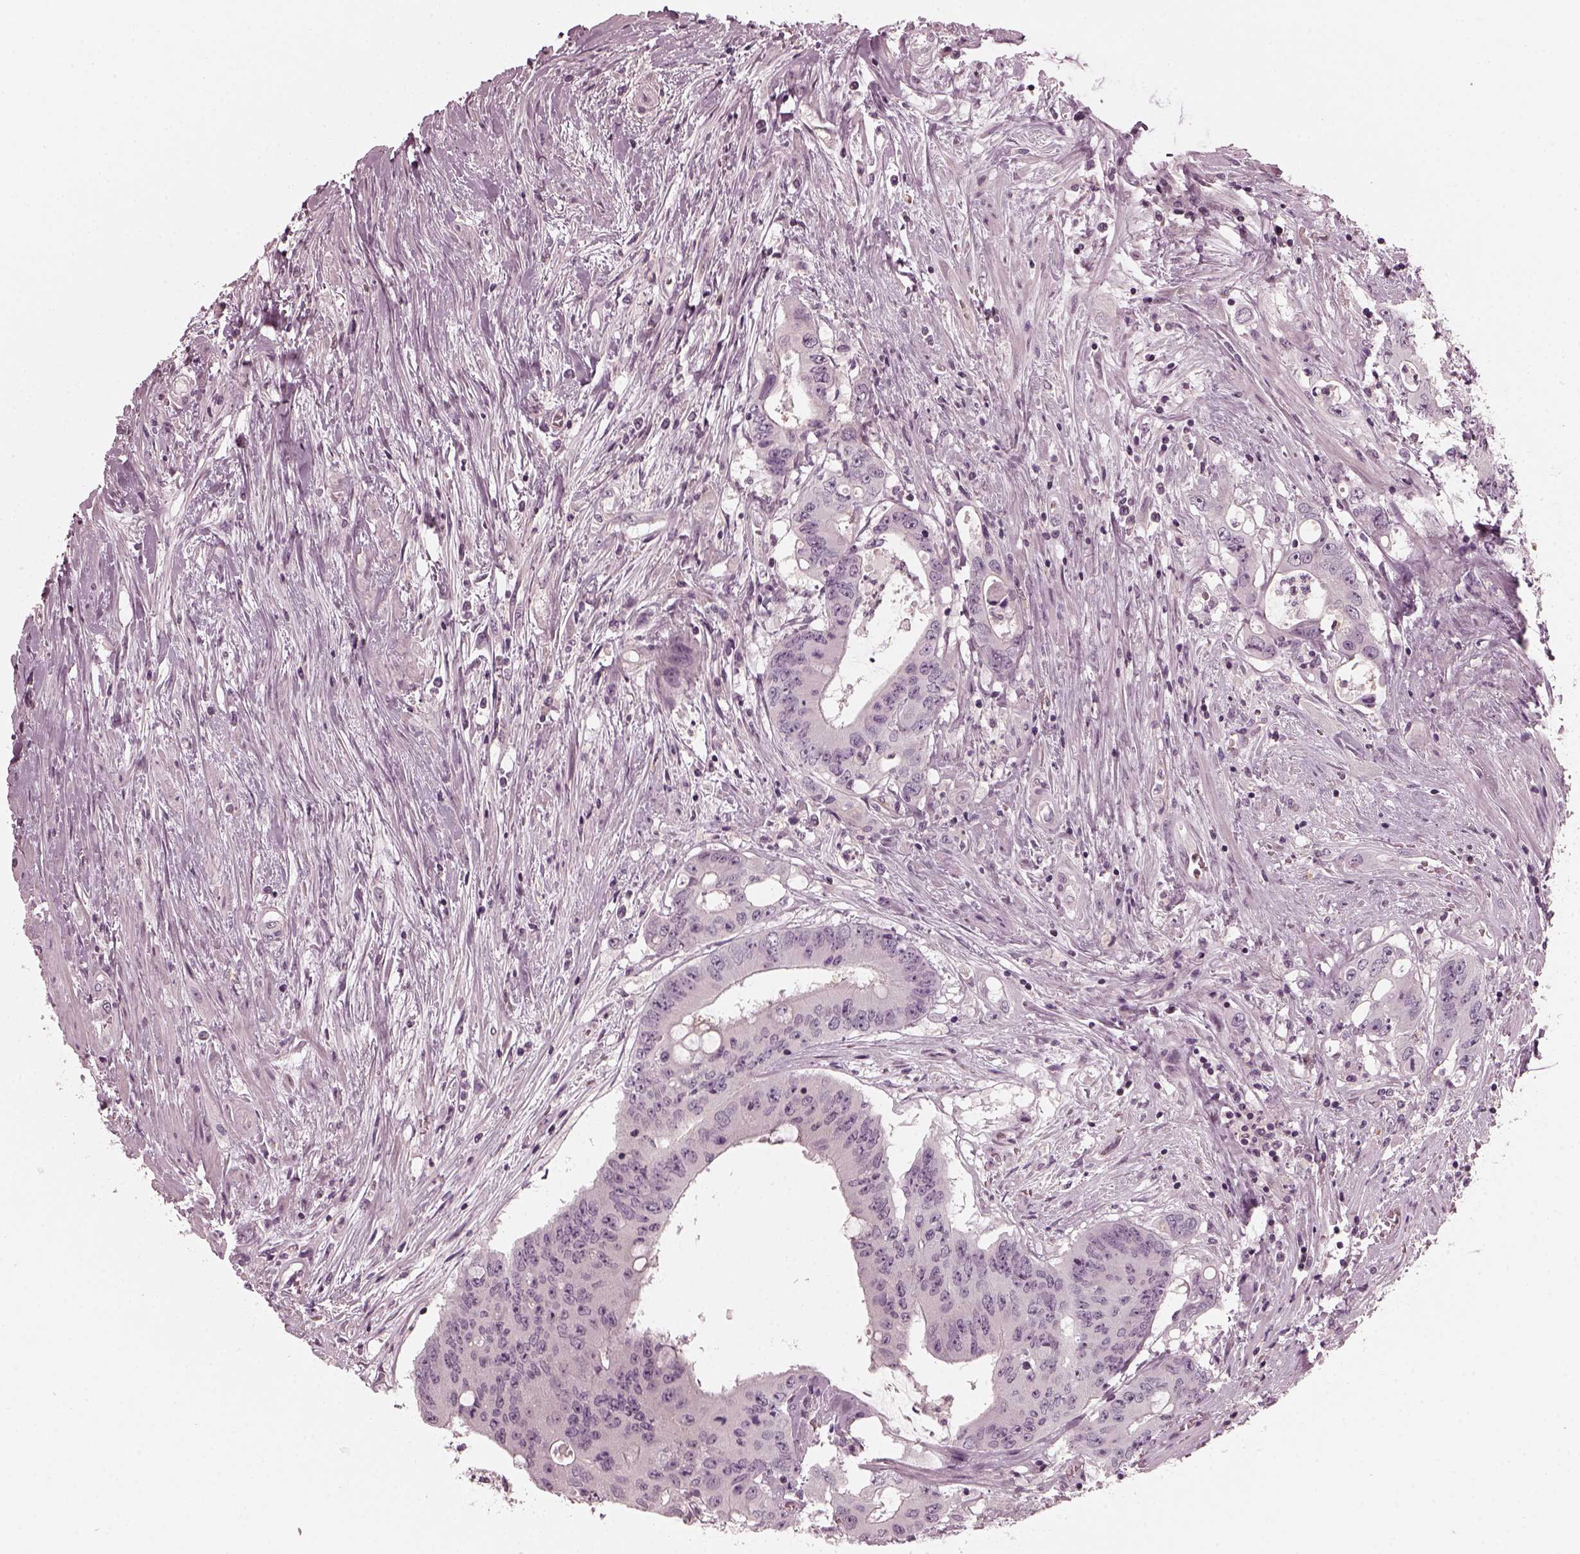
{"staining": {"intensity": "negative", "quantity": "none", "location": "none"}, "tissue": "colorectal cancer", "cell_type": "Tumor cells", "image_type": "cancer", "snomed": [{"axis": "morphology", "description": "Adenocarcinoma, NOS"}, {"axis": "topography", "description": "Rectum"}], "caption": "High magnification brightfield microscopy of colorectal adenocarcinoma stained with DAB (brown) and counterstained with hematoxylin (blue): tumor cells show no significant positivity.", "gene": "CHIT1", "patient": {"sex": "male", "age": 59}}